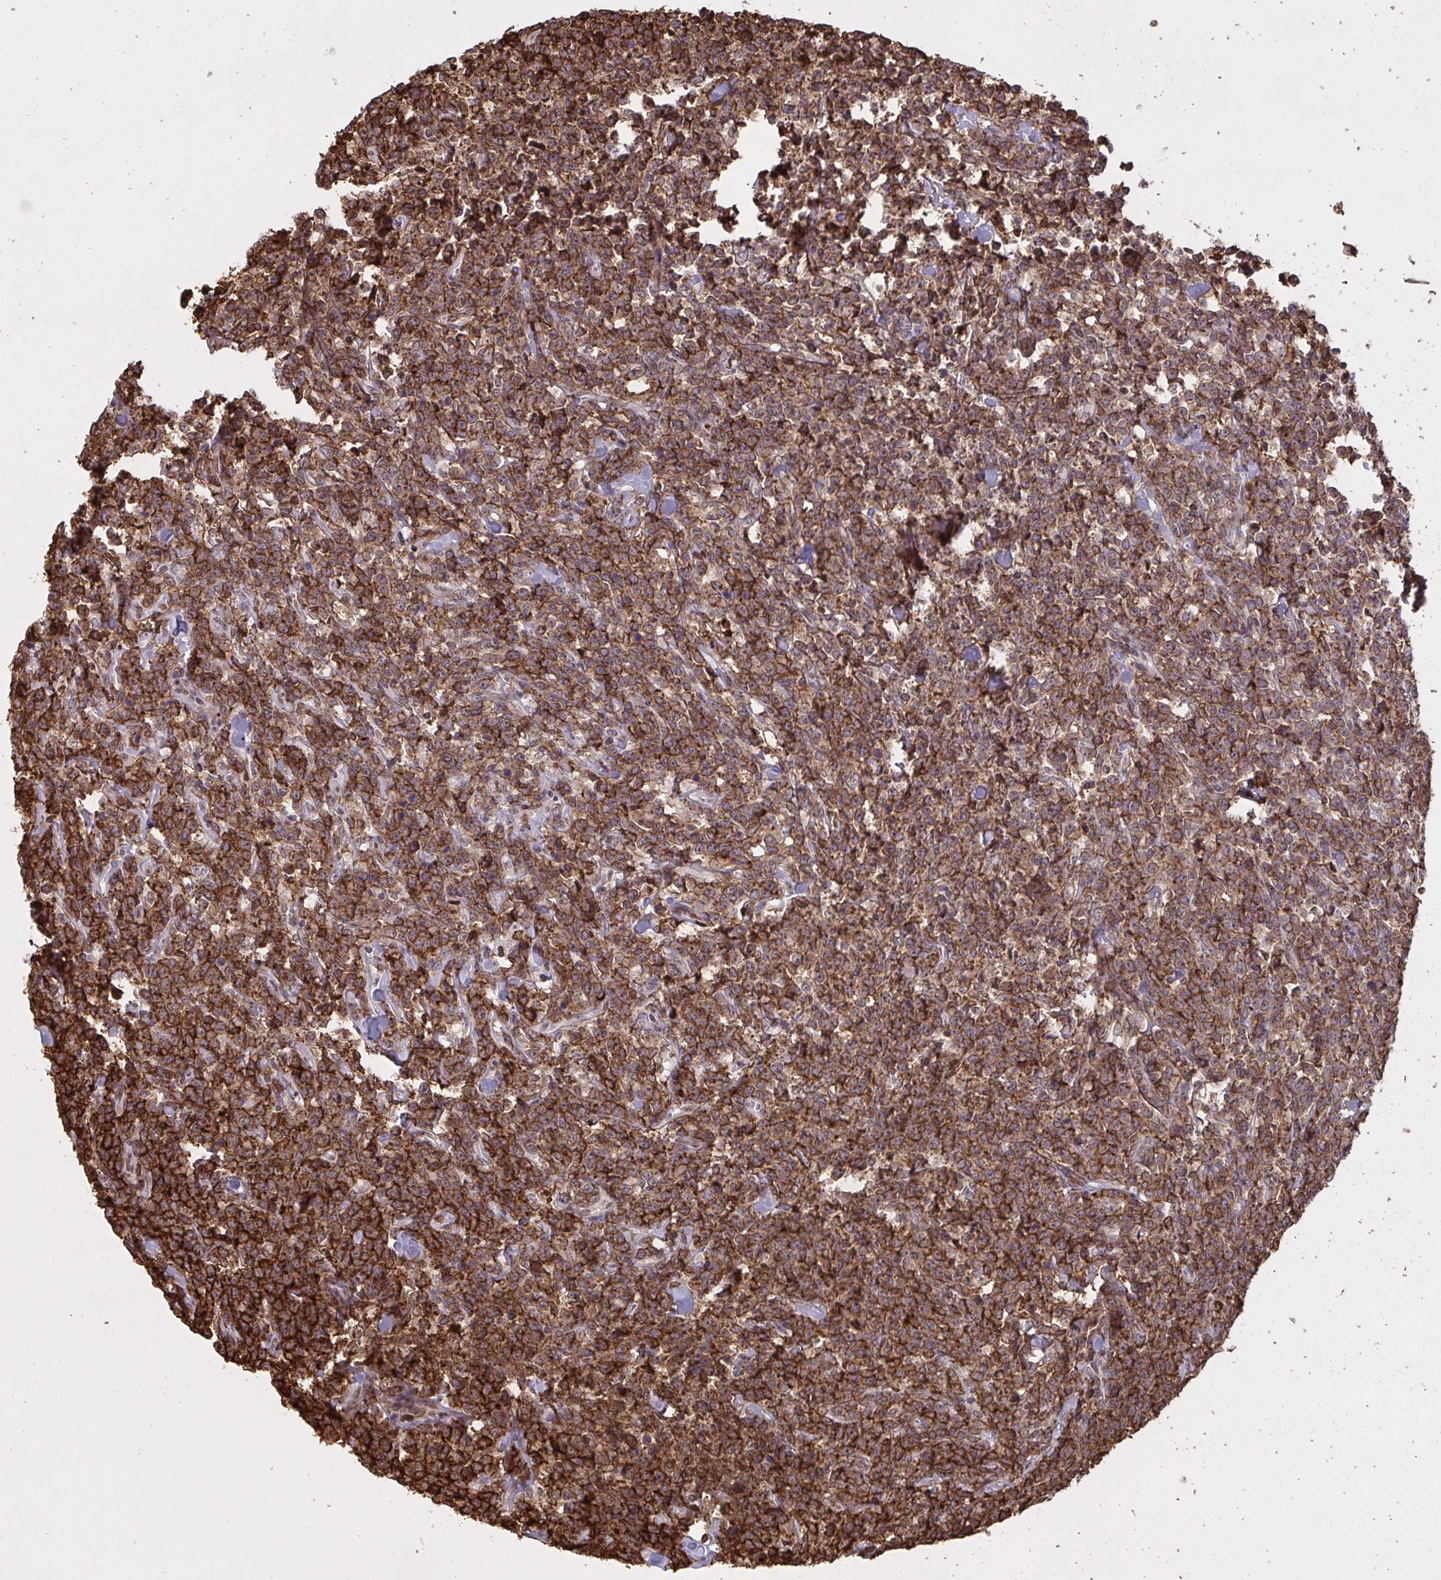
{"staining": {"intensity": "strong", "quantity": "25%-75%", "location": "cytoplasmic/membranous"}, "tissue": "lymphoma", "cell_type": "Tumor cells", "image_type": "cancer", "snomed": [{"axis": "morphology", "description": "Malignant lymphoma, non-Hodgkin's type, High grade"}, {"axis": "topography", "description": "Small intestine"}], "caption": "Lymphoma stained with a protein marker displays strong staining in tumor cells.", "gene": "UXT", "patient": {"sex": "female", "age": 56}}